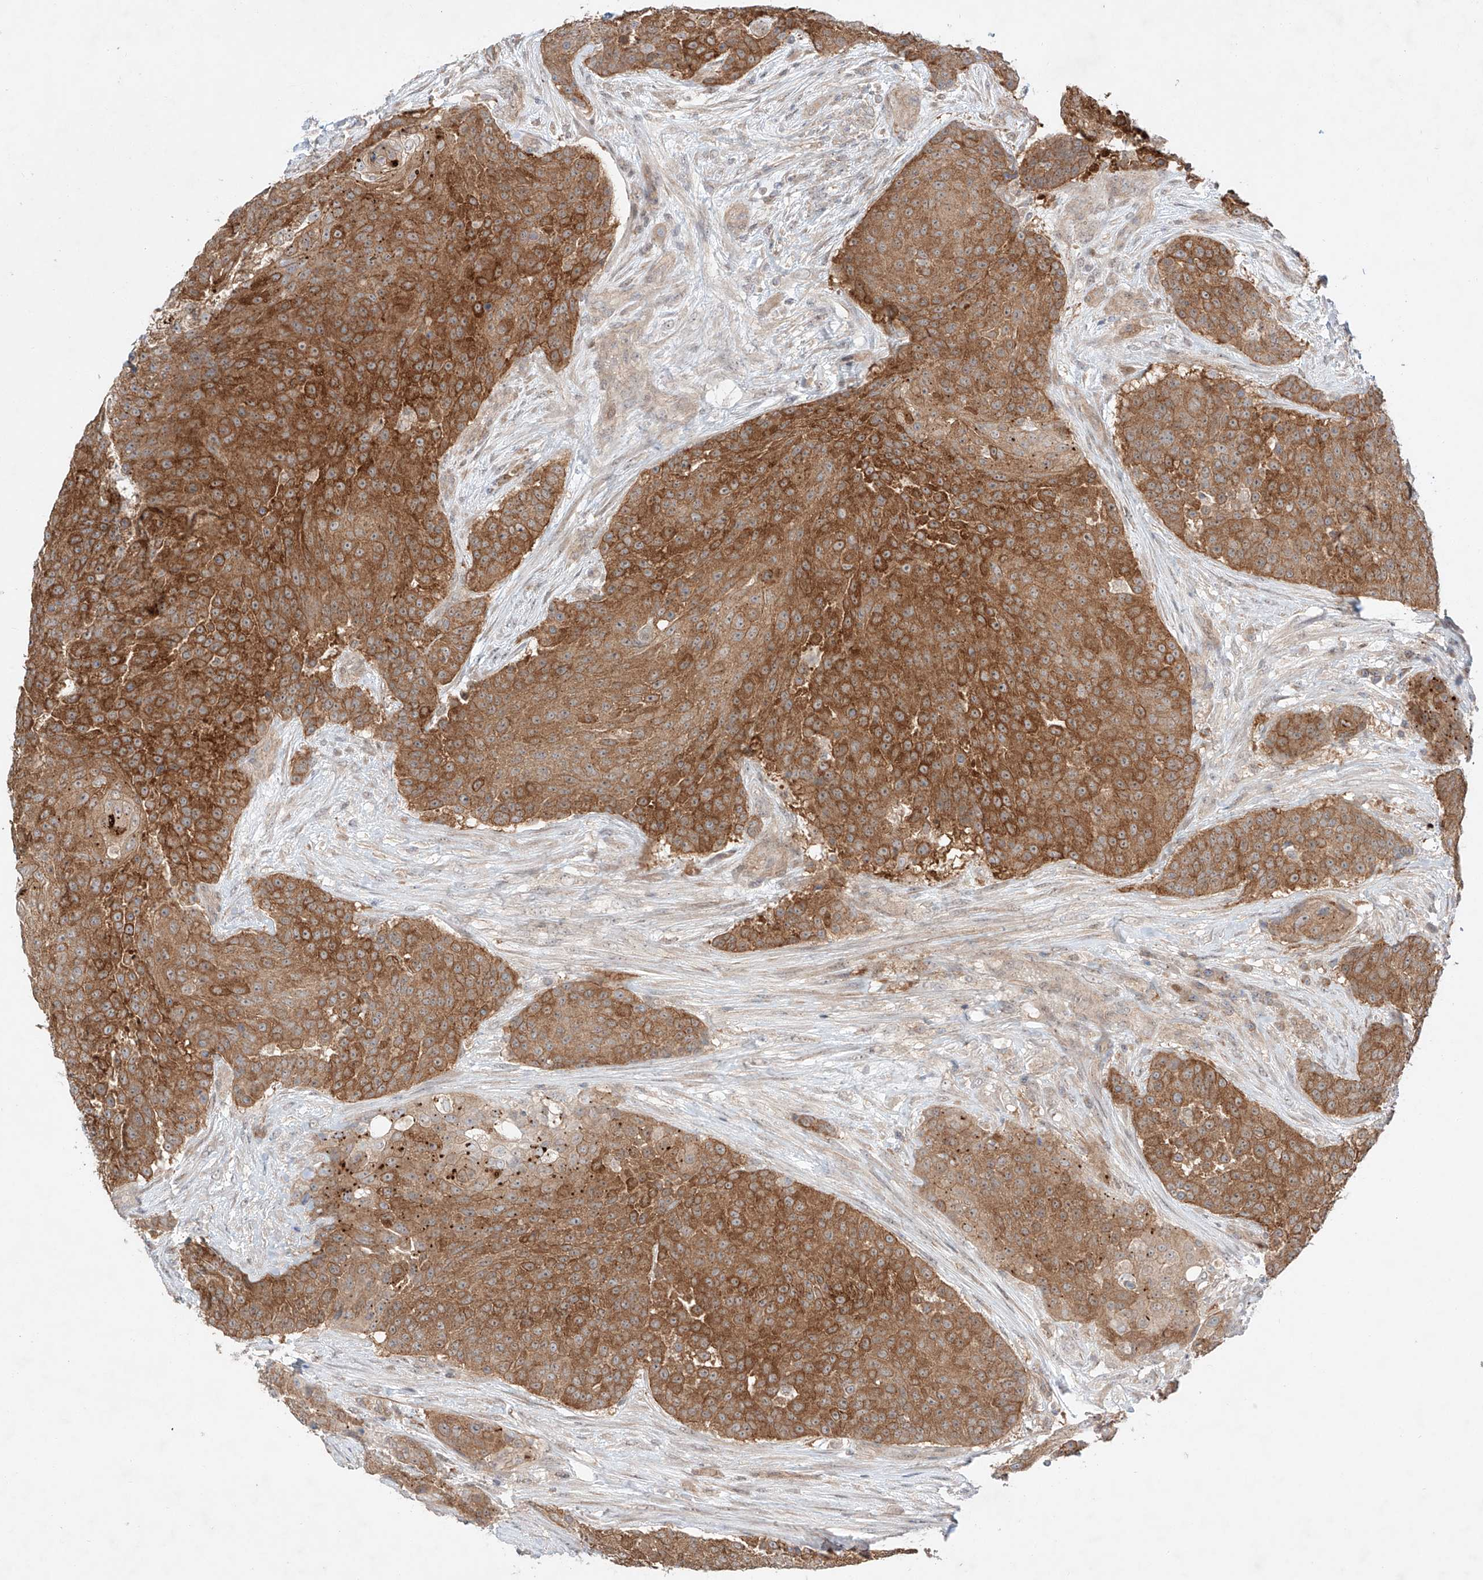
{"staining": {"intensity": "strong", "quantity": "25%-75%", "location": "cytoplasmic/membranous"}, "tissue": "urothelial cancer", "cell_type": "Tumor cells", "image_type": "cancer", "snomed": [{"axis": "morphology", "description": "Urothelial carcinoma, High grade"}, {"axis": "topography", "description": "Urinary bladder"}], "caption": "Protein positivity by immunohistochemistry demonstrates strong cytoplasmic/membranous expression in approximately 25%-75% of tumor cells in urothelial cancer.", "gene": "TSR2", "patient": {"sex": "female", "age": 63}}